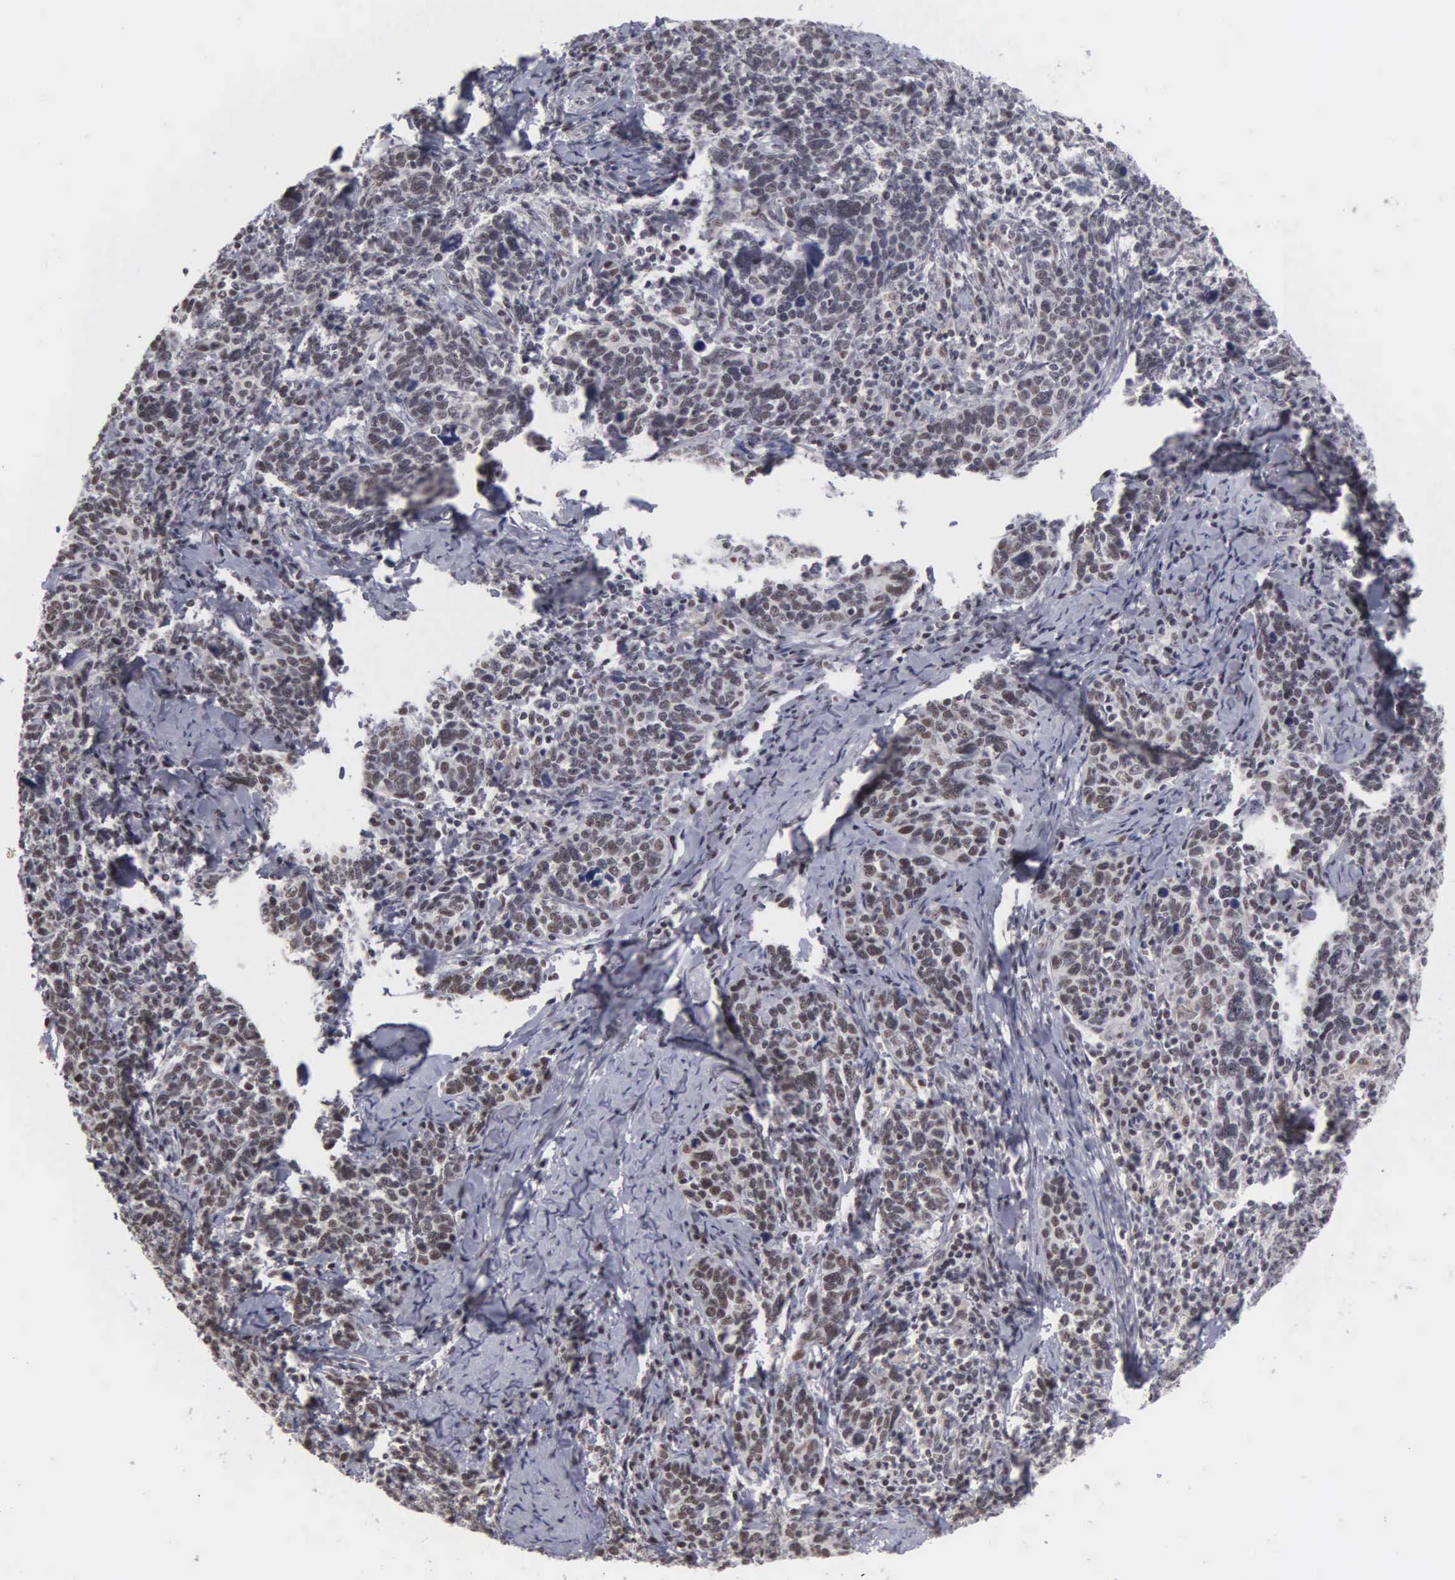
{"staining": {"intensity": "moderate", "quantity": ">75%", "location": "nuclear"}, "tissue": "cervical cancer", "cell_type": "Tumor cells", "image_type": "cancer", "snomed": [{"axis": "morphology", "description": "Squamous cell carcinoma, NOS"}, {"axis": "topography", "description": "Cervix"}], "caption": "Moderate nuclear protein expression is identified in approximately >75% of tumor cells in cervical cancer (squamous cell carcinoma). Using DAB (3,3'-diaminobenzidine) (brown) and hematoxylin (blue) stains, captured at high magnification using brightfield microscopy.", "gene": "KIAA0586", "patient": {"sex": "female", "age": 41}}